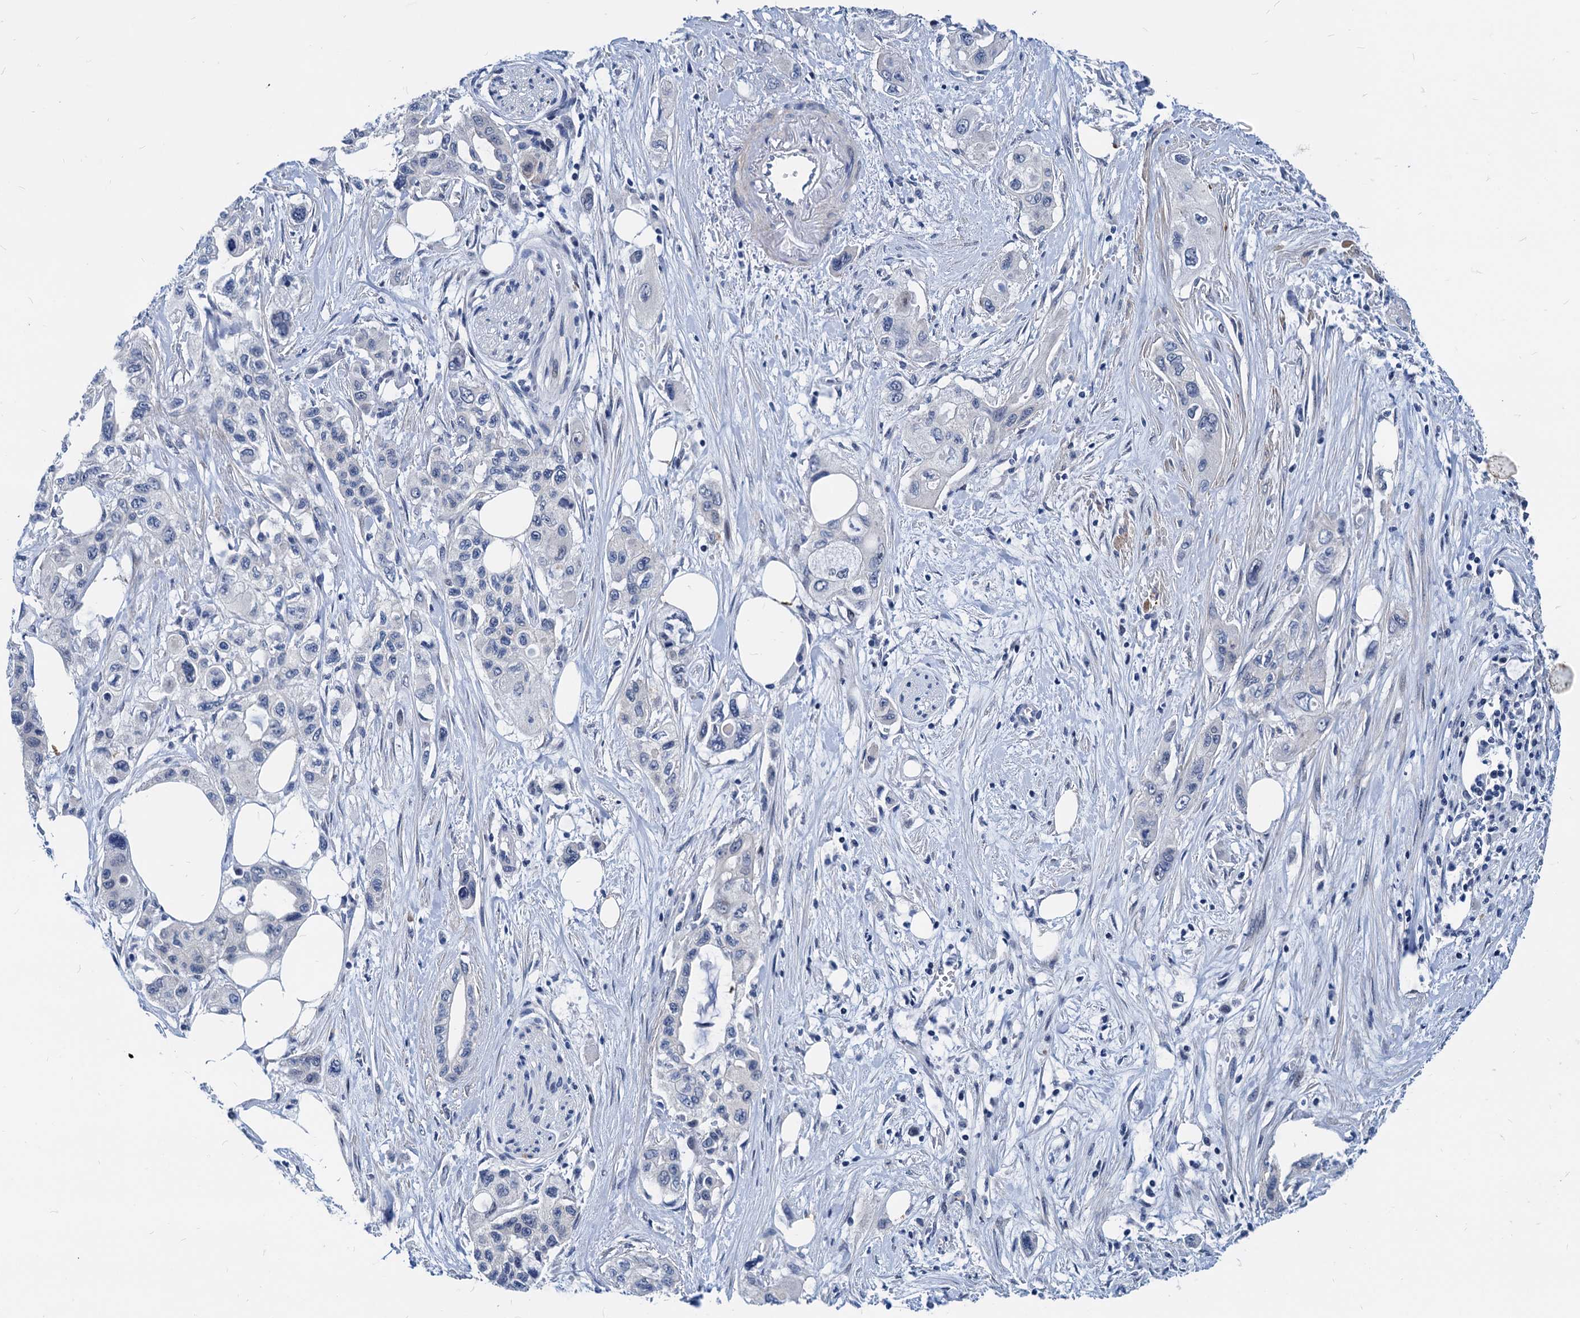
{"staining": {"intensity": "negative", "quantity": "none", "location": "none"}, "tissue": "pancreatic cancer", "cell_type": "Tumor cells", "image_type": "cancer", "snomed": [{"axis": "morphology", "description": "Adenocarcinoma, NOS"}, {"axis": "topography", "description": "Pancreas"}], "caption": "High magnification brightfield microscopy of pancreatic adenocarcinoma stained with DAB (brown) and counterstained with hematoxylin (blue): tumor cells show no significant staining. (IHC, brightfield microscopy, high magnification).", "gene": "HSF2", "patient": {"sex": "male", "age": 75}}